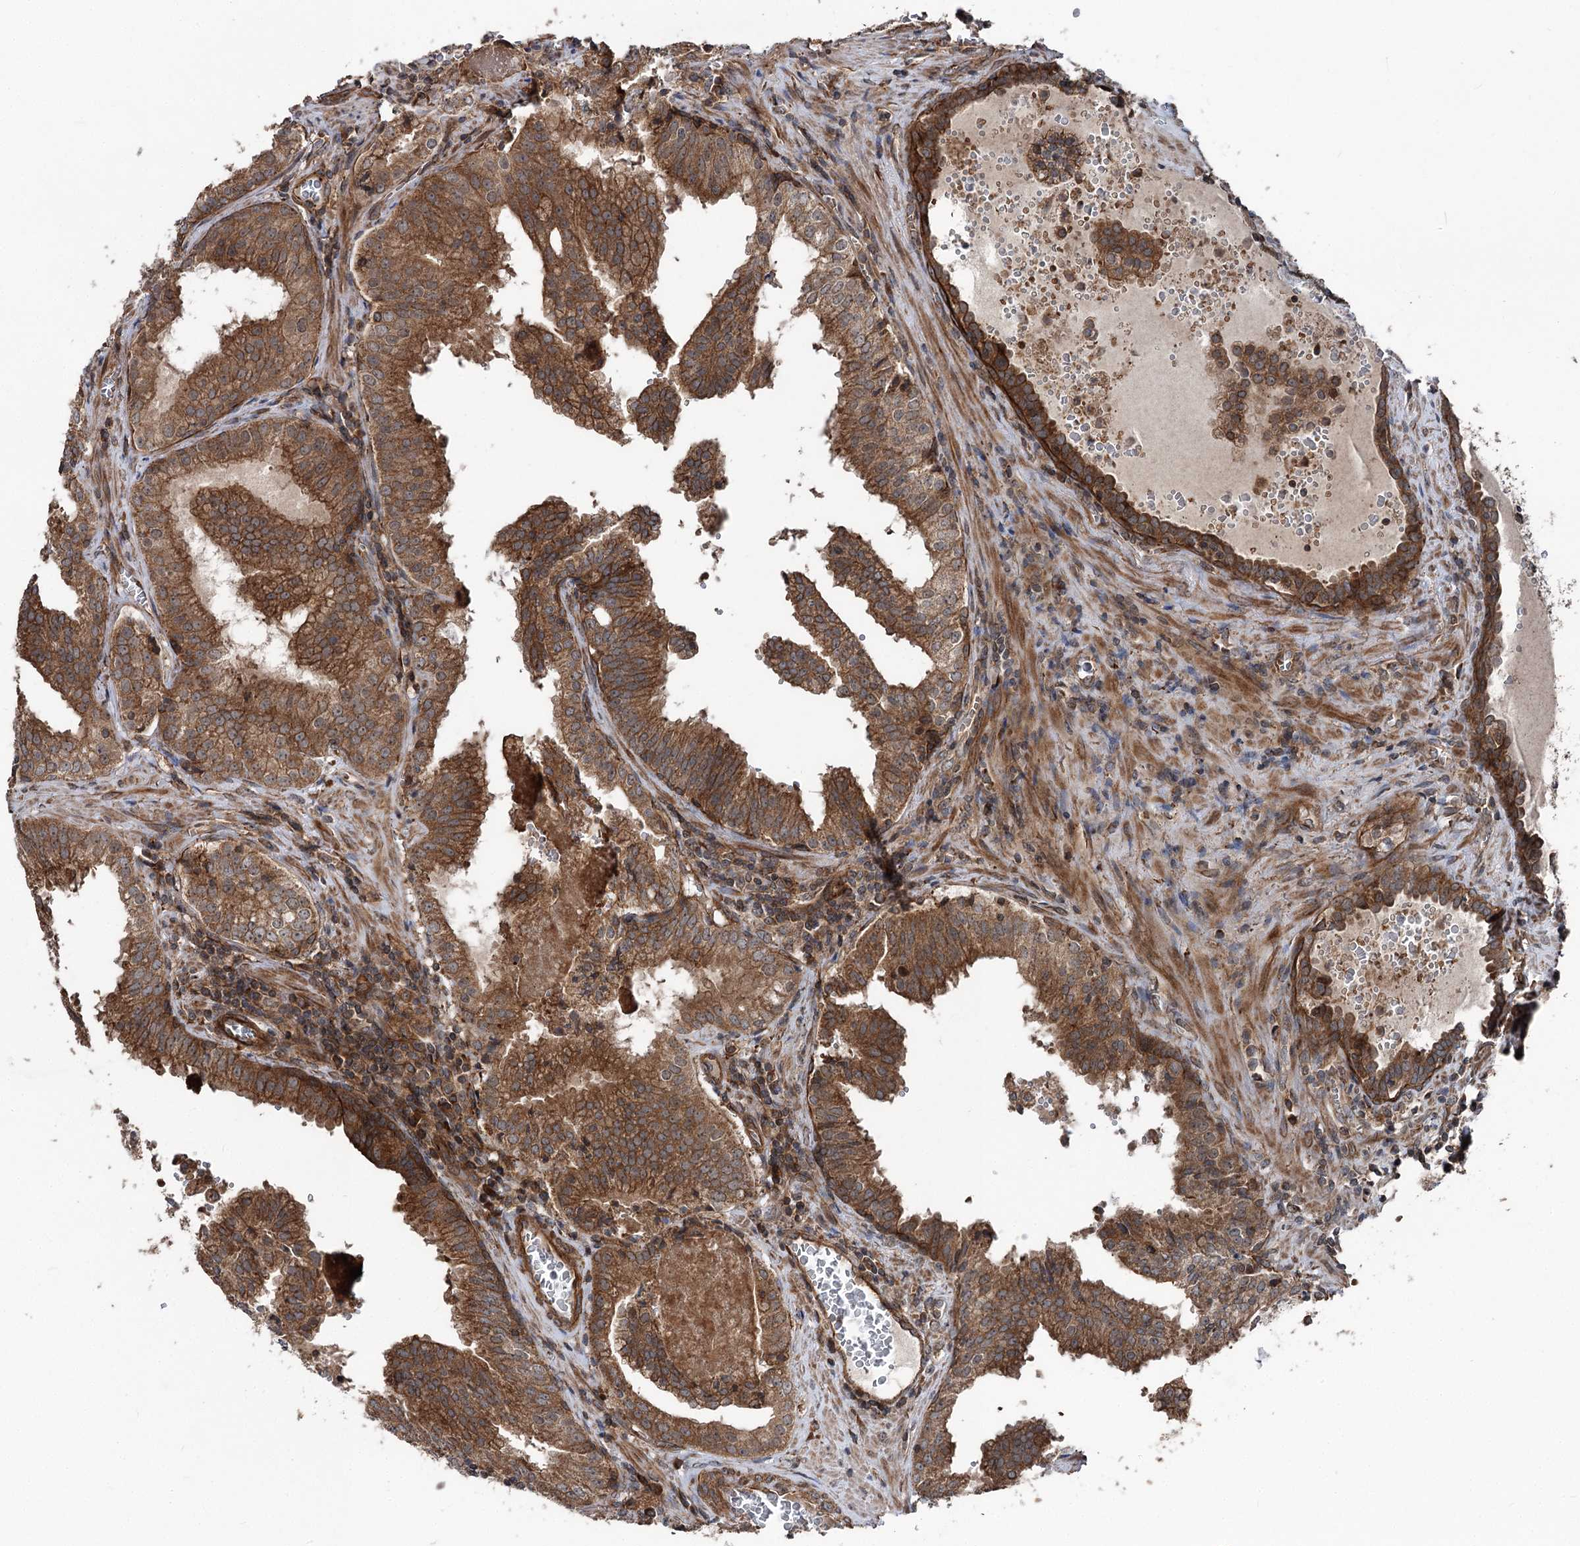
{"staining": {"intensity": "moderate", "quantity": ">75%", "location": "cytoplasmic/membranous"}, "tissue": "prostate cancer", "cell_type": "Tumor cells", "image_type": "cancer", "snomed": [{"axis": "morphology", "description": "Adenocarcinoma, High grade"}, {"axis": "topography", "description": "Prostate"}], "caption": "A high-resolution histopathology image shows IHC staining of prostate cancer, which demonstrates moderate cytoplasmic/membranous positivity in approximately >75% of tumor cells.", "gene": "ITFG2", "patient": {"sex": "male", "age": 68}}